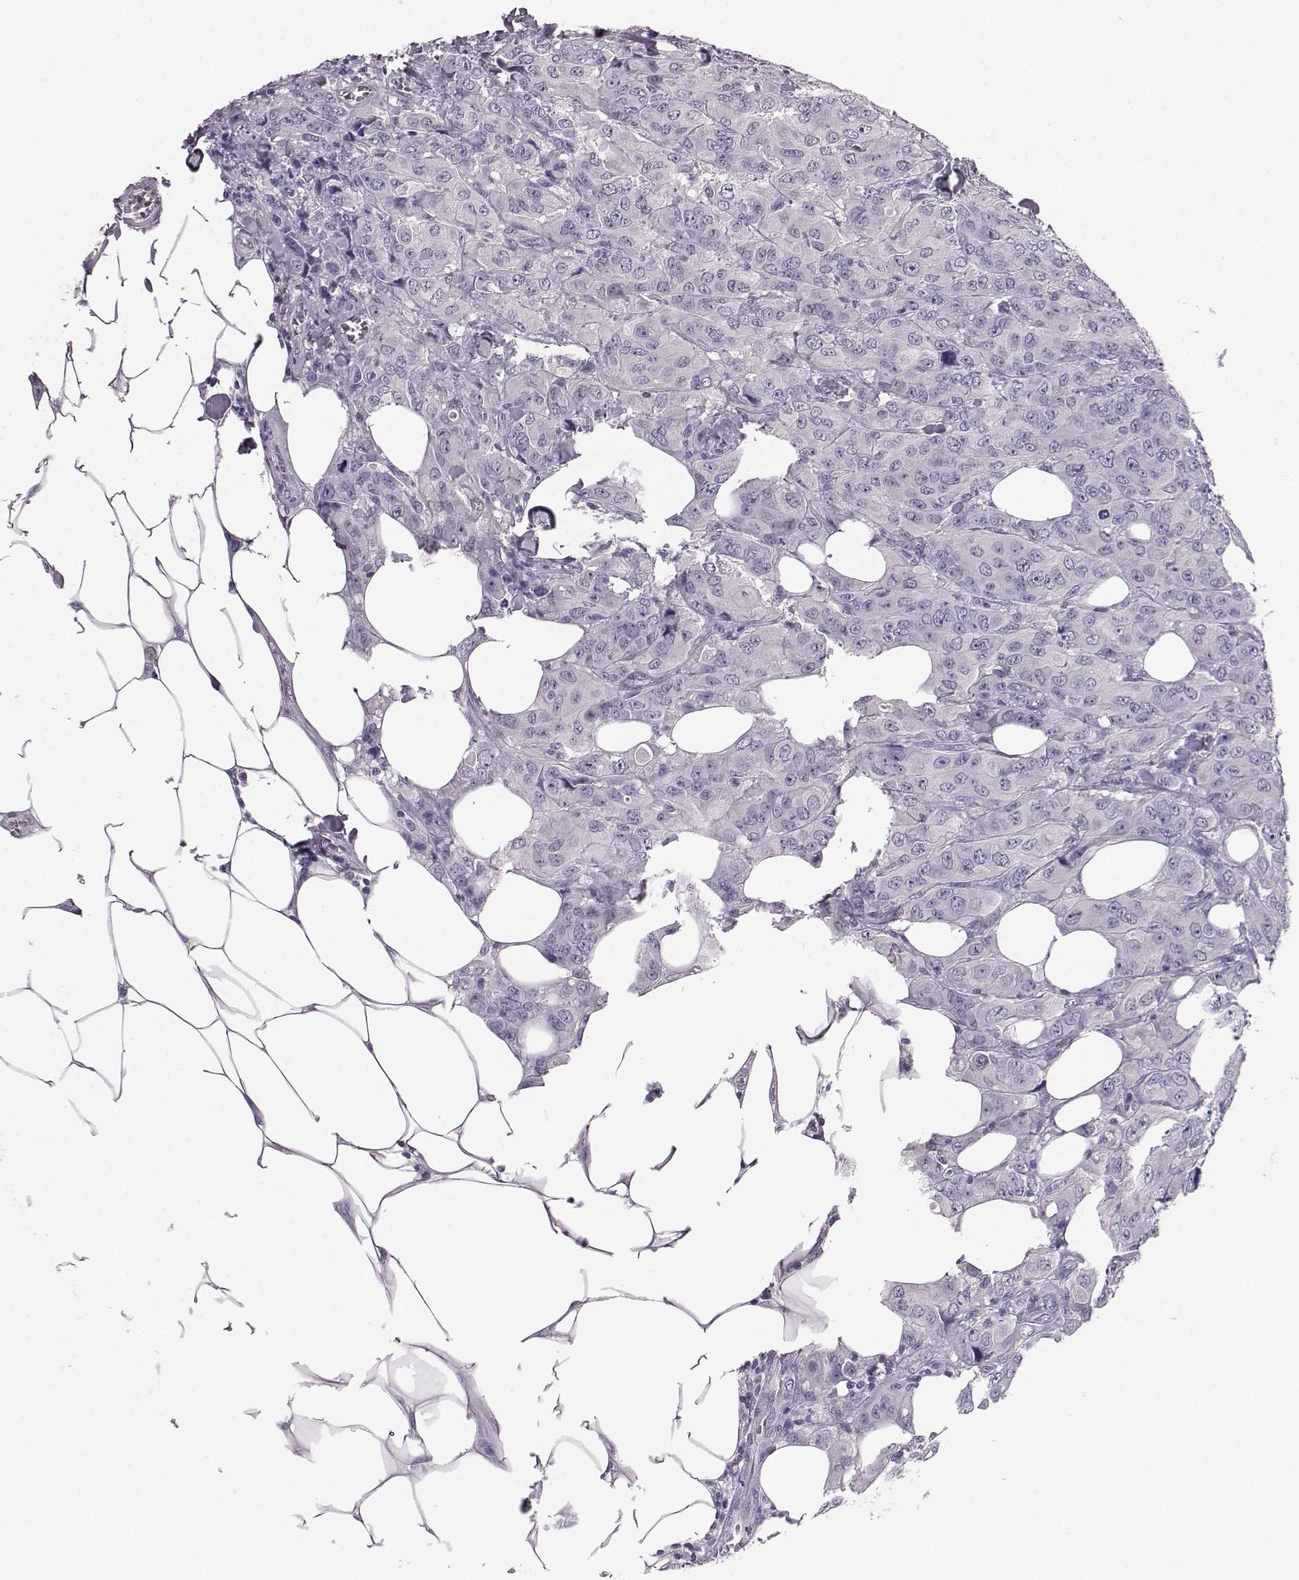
{"staining": {"intensity": "negative", "quantity": "none", "location": "none"}, "tissue": "breast cancer", "cell_type": "Tumor cells", "image_type": "cancer", "snomed": [{"axis": "morphology", "description": "Duct carcinoma"}, {"axis": "topography", "description": "Breast"}], "caption": "Protein analysis of breast cancer (invasive ductal carcinoma) shows no significant staining in tumor cells. (DAB (3,3'-diaminobenzidine) immunohistochemistry, high magnification).", "gene": "NPTXR", "patient": {"sex": "female", "age": 43}}